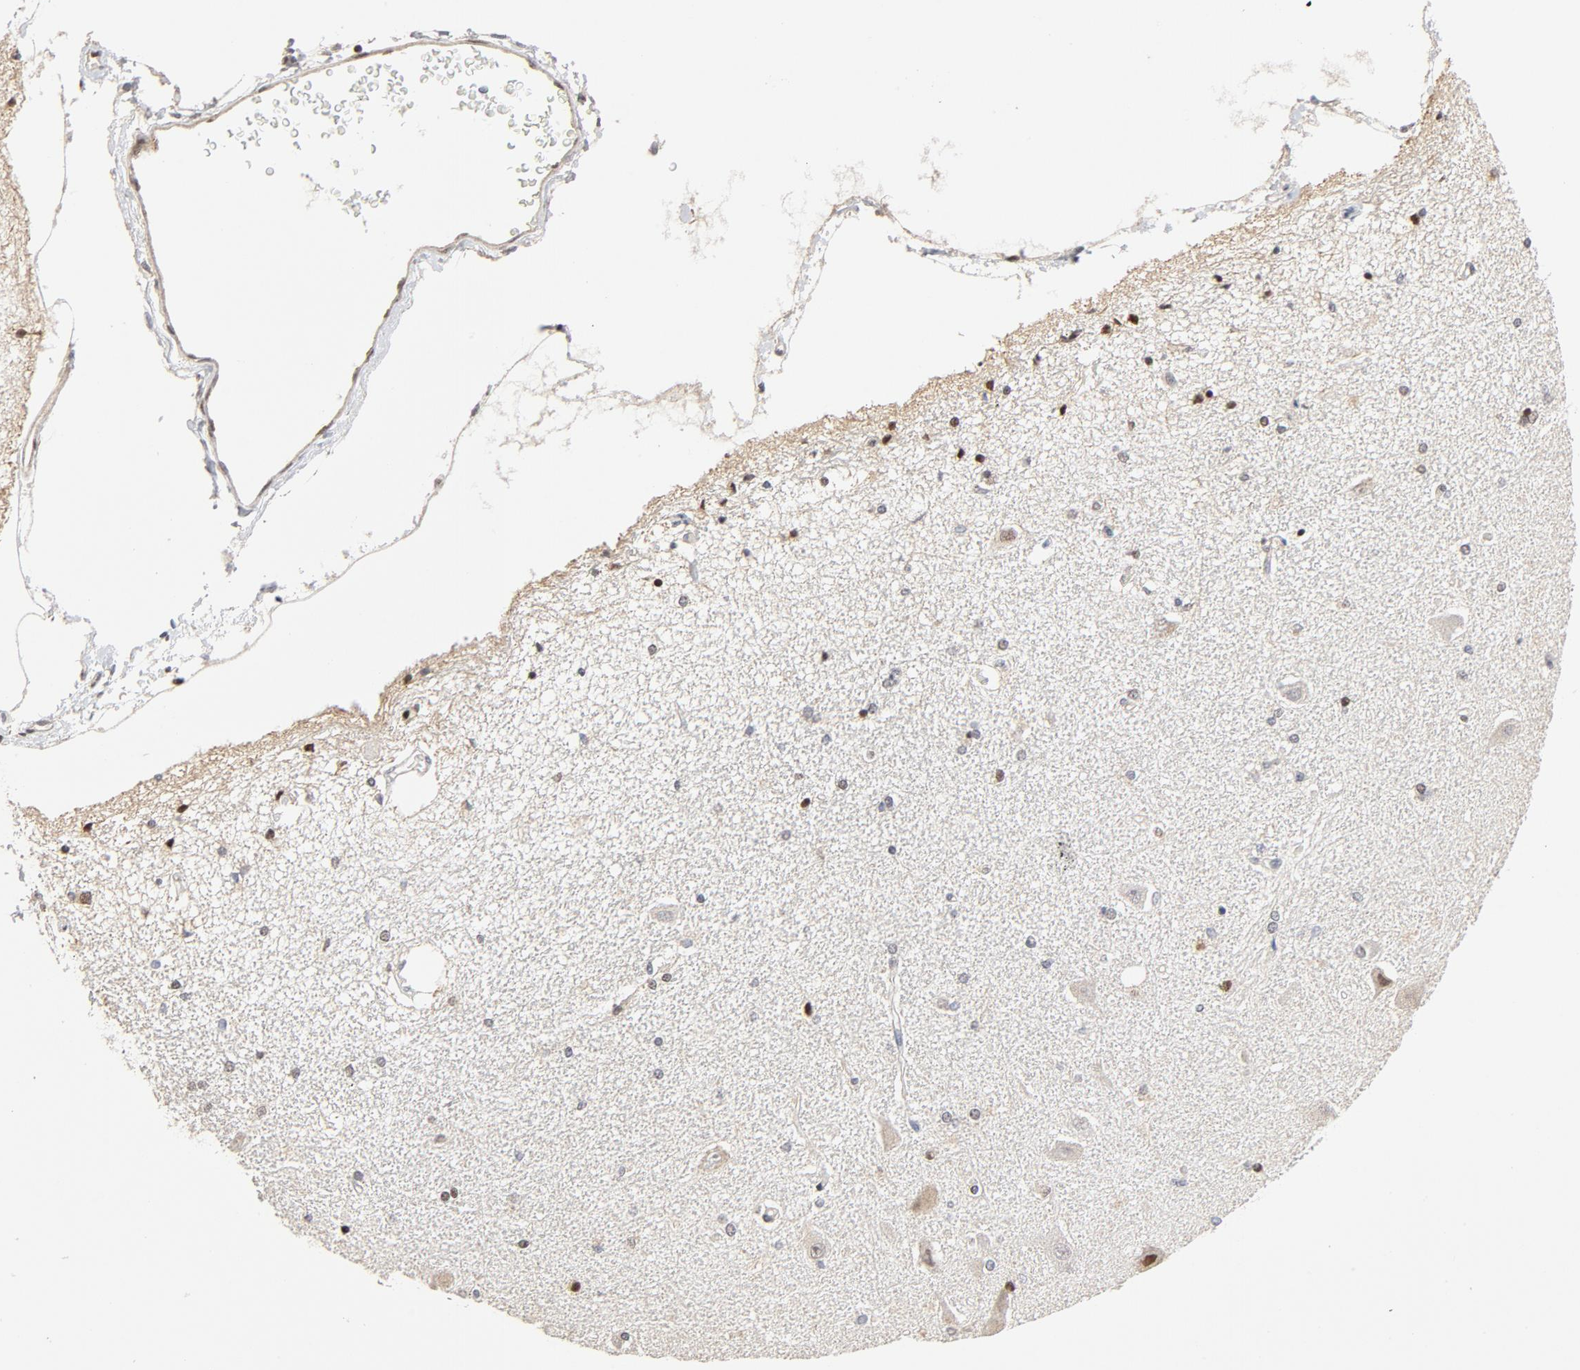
{"staining": {"intensity": "strong", "quantity": "25%-75%", "location": "nuclear"}, "tissue": "hippocampus", "cell_type": "Glial cells", "image_type": "normal", "snomed": [{"axis": "morphology", "description": "Normal tissue, NOS"}, {"axis": "topography", "description": "Hippocampus"}], "caption": "Immunohistochemical staining of normal human hippocampus demonstrates 25%-75% levels of strong nuclear protein positivity in approximately 25%-75% of glial cells. The staining was performed using DAB to visualize the protein expression in brown, while the nuclei were stained in blue with hematoxylin (Magnification: 20x).", "gene": "GTF2I", "patient": {"sex": "female", "age": 54}}